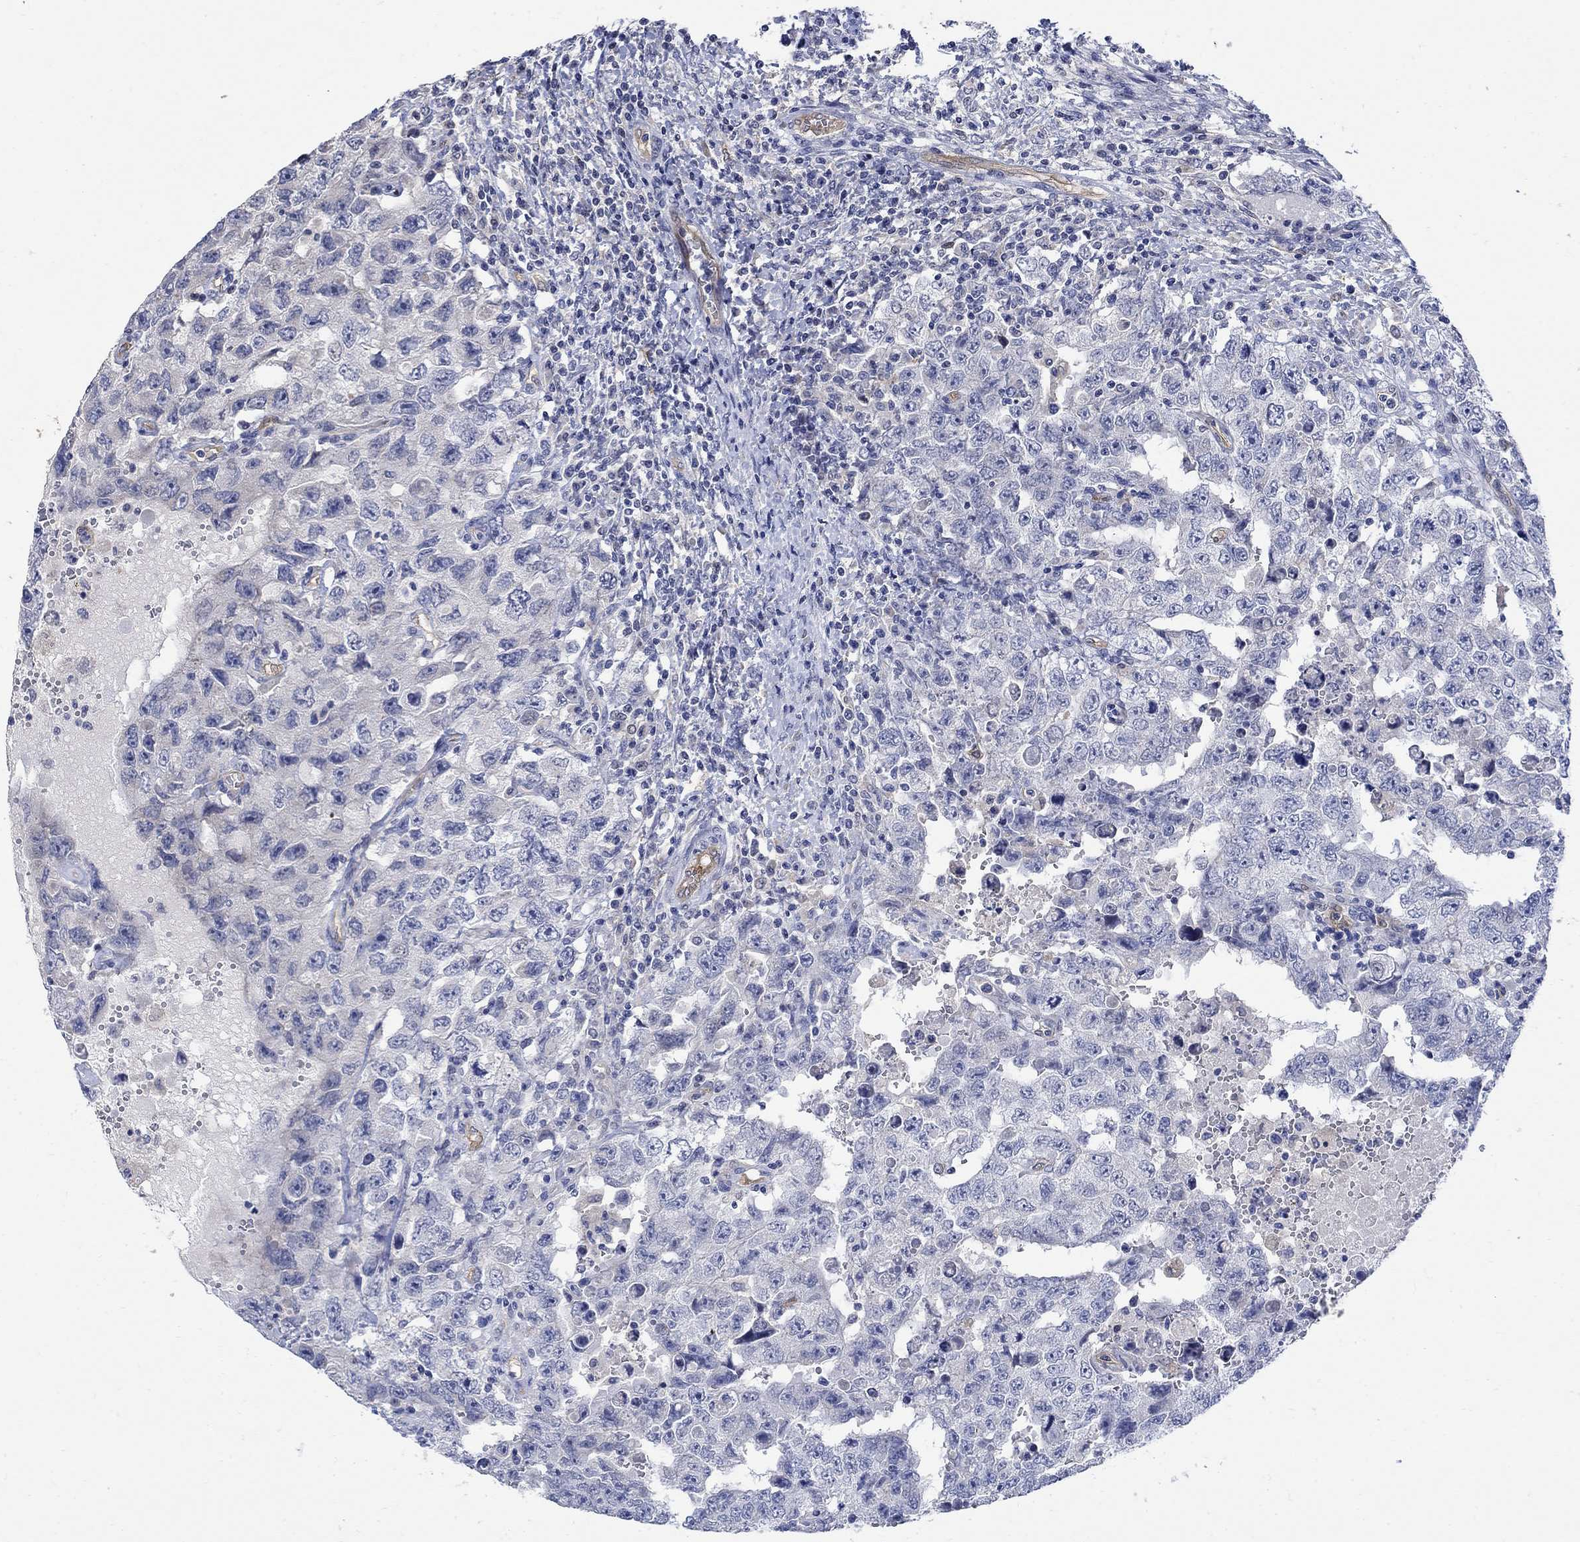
{"staining": {"intensity": "negative", "quantity": "none", "location": "none"}, "tissue": "testis cancer", "cell_type": "Tumor cells", "image_type": "cancer", "snomed": [{"axis": "morphology", "description": "Carcinoma, Embryonal, NOS"}, {"axis": "topography", "description": "Testis"}], "caption": "This is an IHC photomicrograph of human embryonal carcinoma (testis). There is no staining in tumor cells.", "gene": "TGM2", "patient": {"sex": "male", "age": 26}}